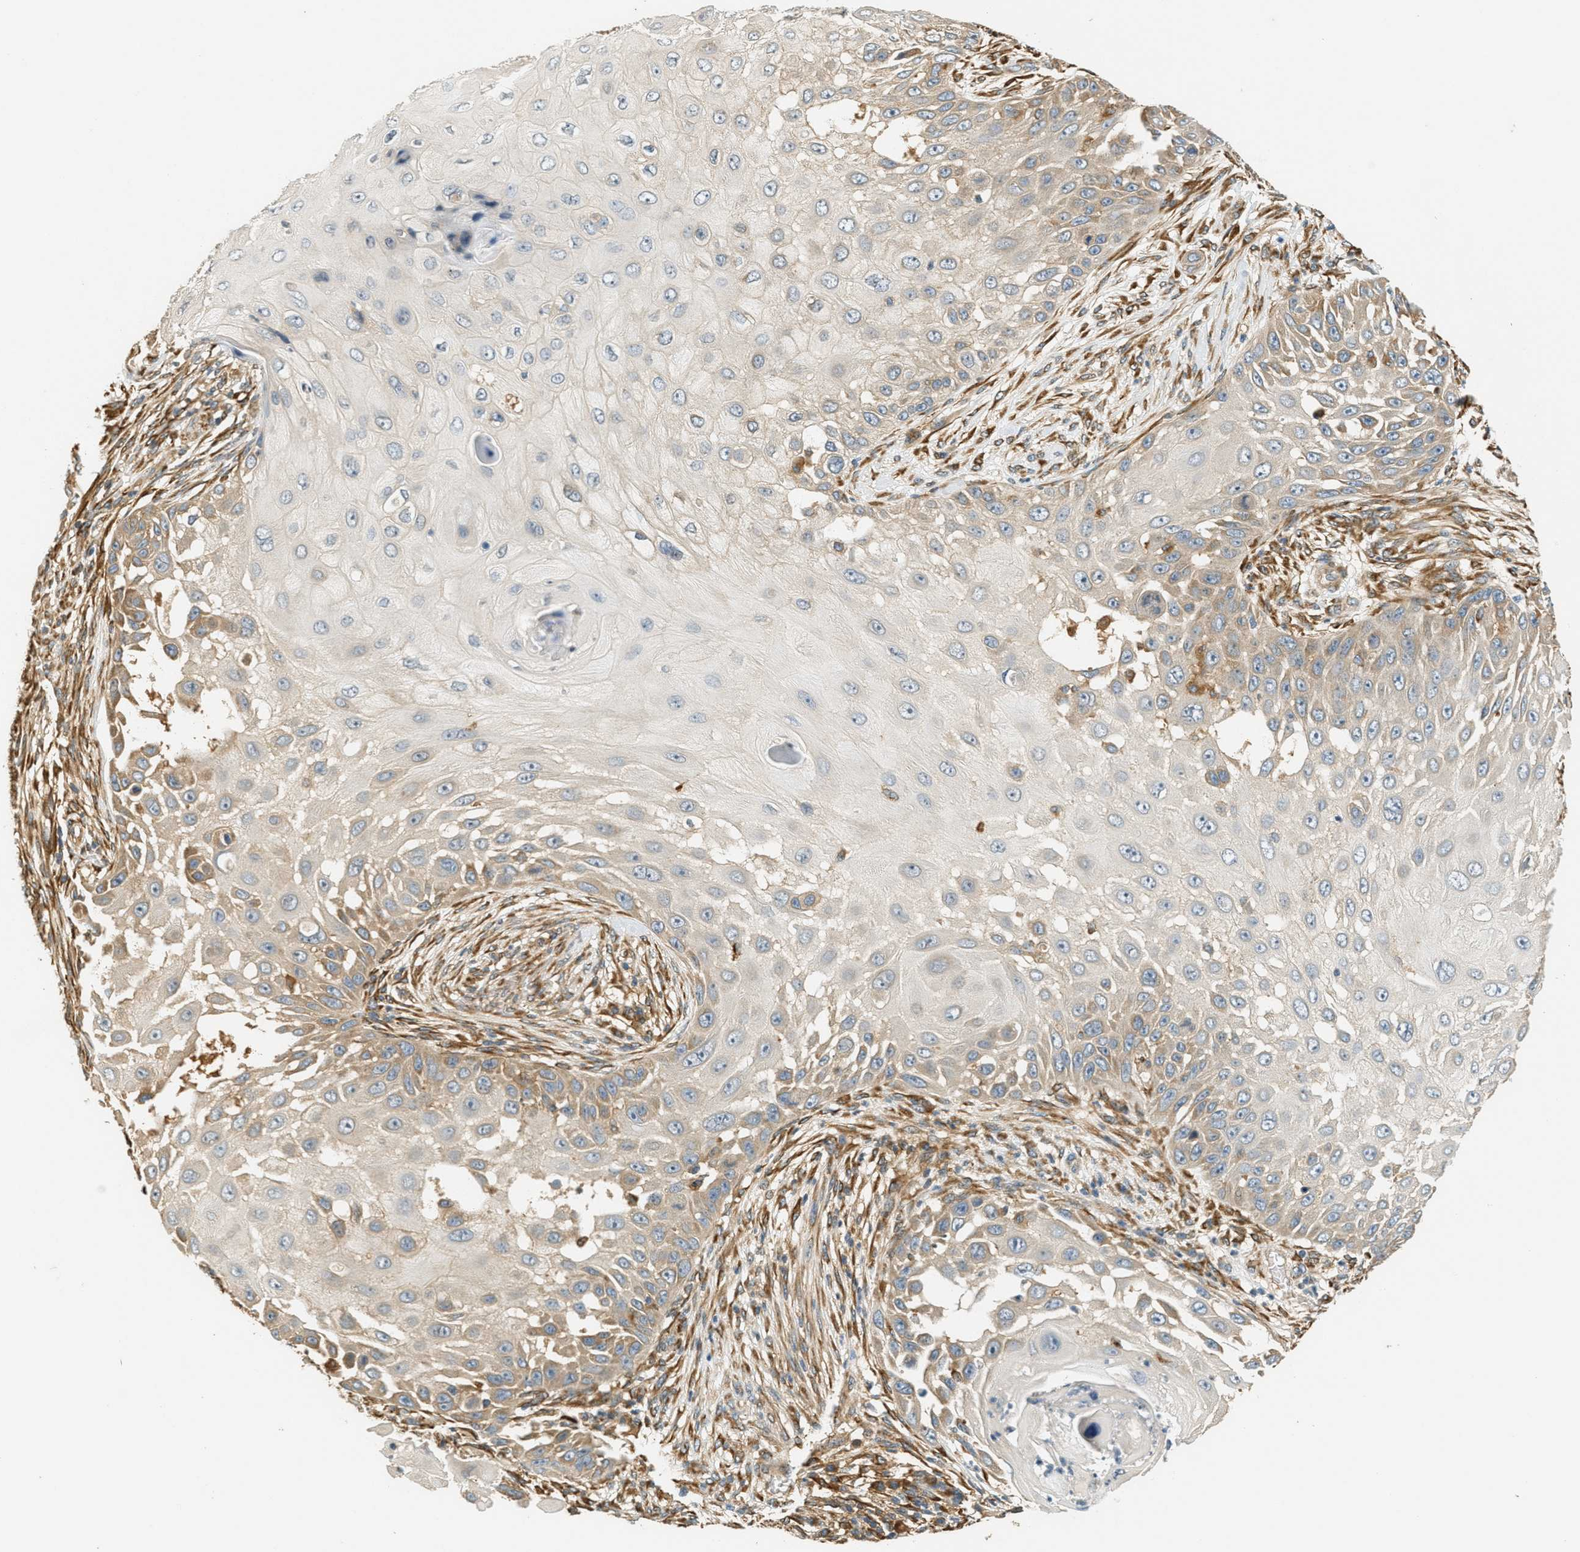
{"staining": {"intensity": "weak", "quantity": "<25%", "location": "cytoplasmic/membranous"}, "tissue": "skin cancer", "cell_type": "Tumor cells", "image_type": "cancer", "snomed": [{"axis": "morphology", "description": "Squamous cell carcinoma, NOS"}, {"axis": "topography", "description": "Skin"}], "caption": "The photomicrograph exhibits no staining of tumor cells in squamous cell carcinoma (skin).", "gene": "PDK1", "patient": {"sex": "female", "age": 44}}